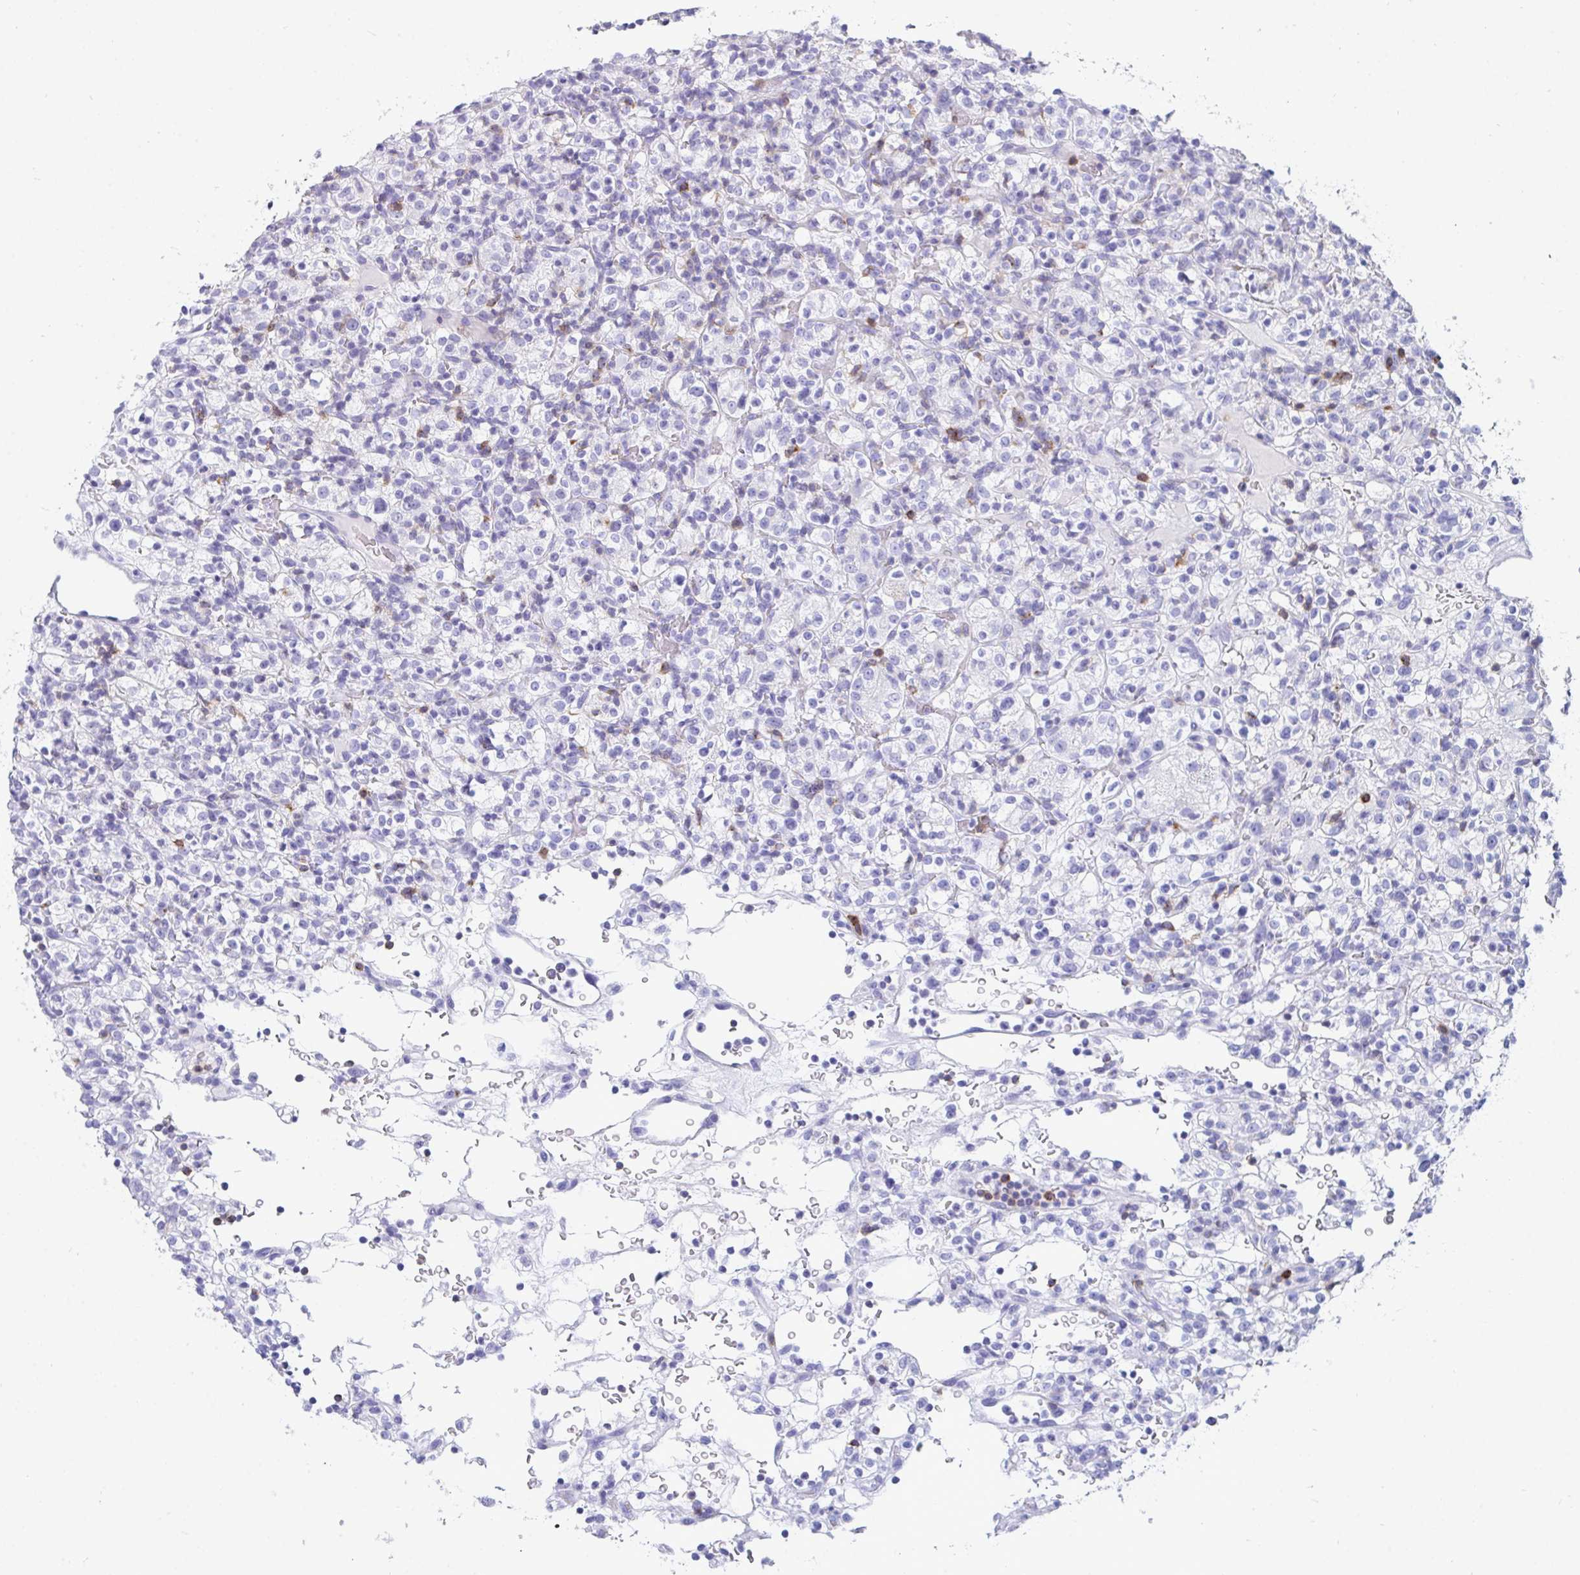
{"staining": {"intensity": "negative", "quantity": "none", "location": "none"}, "tissue": "renal cancer", "cell_type": "Tumor cells", "image_type": "cancer", "snomed": [{"axis": "morphology", "description": "Normal tissue, NOS"}, {"axis": "morphology", "description": "Adenocarcinoma, NOS"}, {"axis": "topography", "description": "Kidney"}], "caption": "Tumor cells show no significant staining in adenocarcinoma (renal).", "gene": "CD7", "patient": {"sex": "female", "age": 72}}